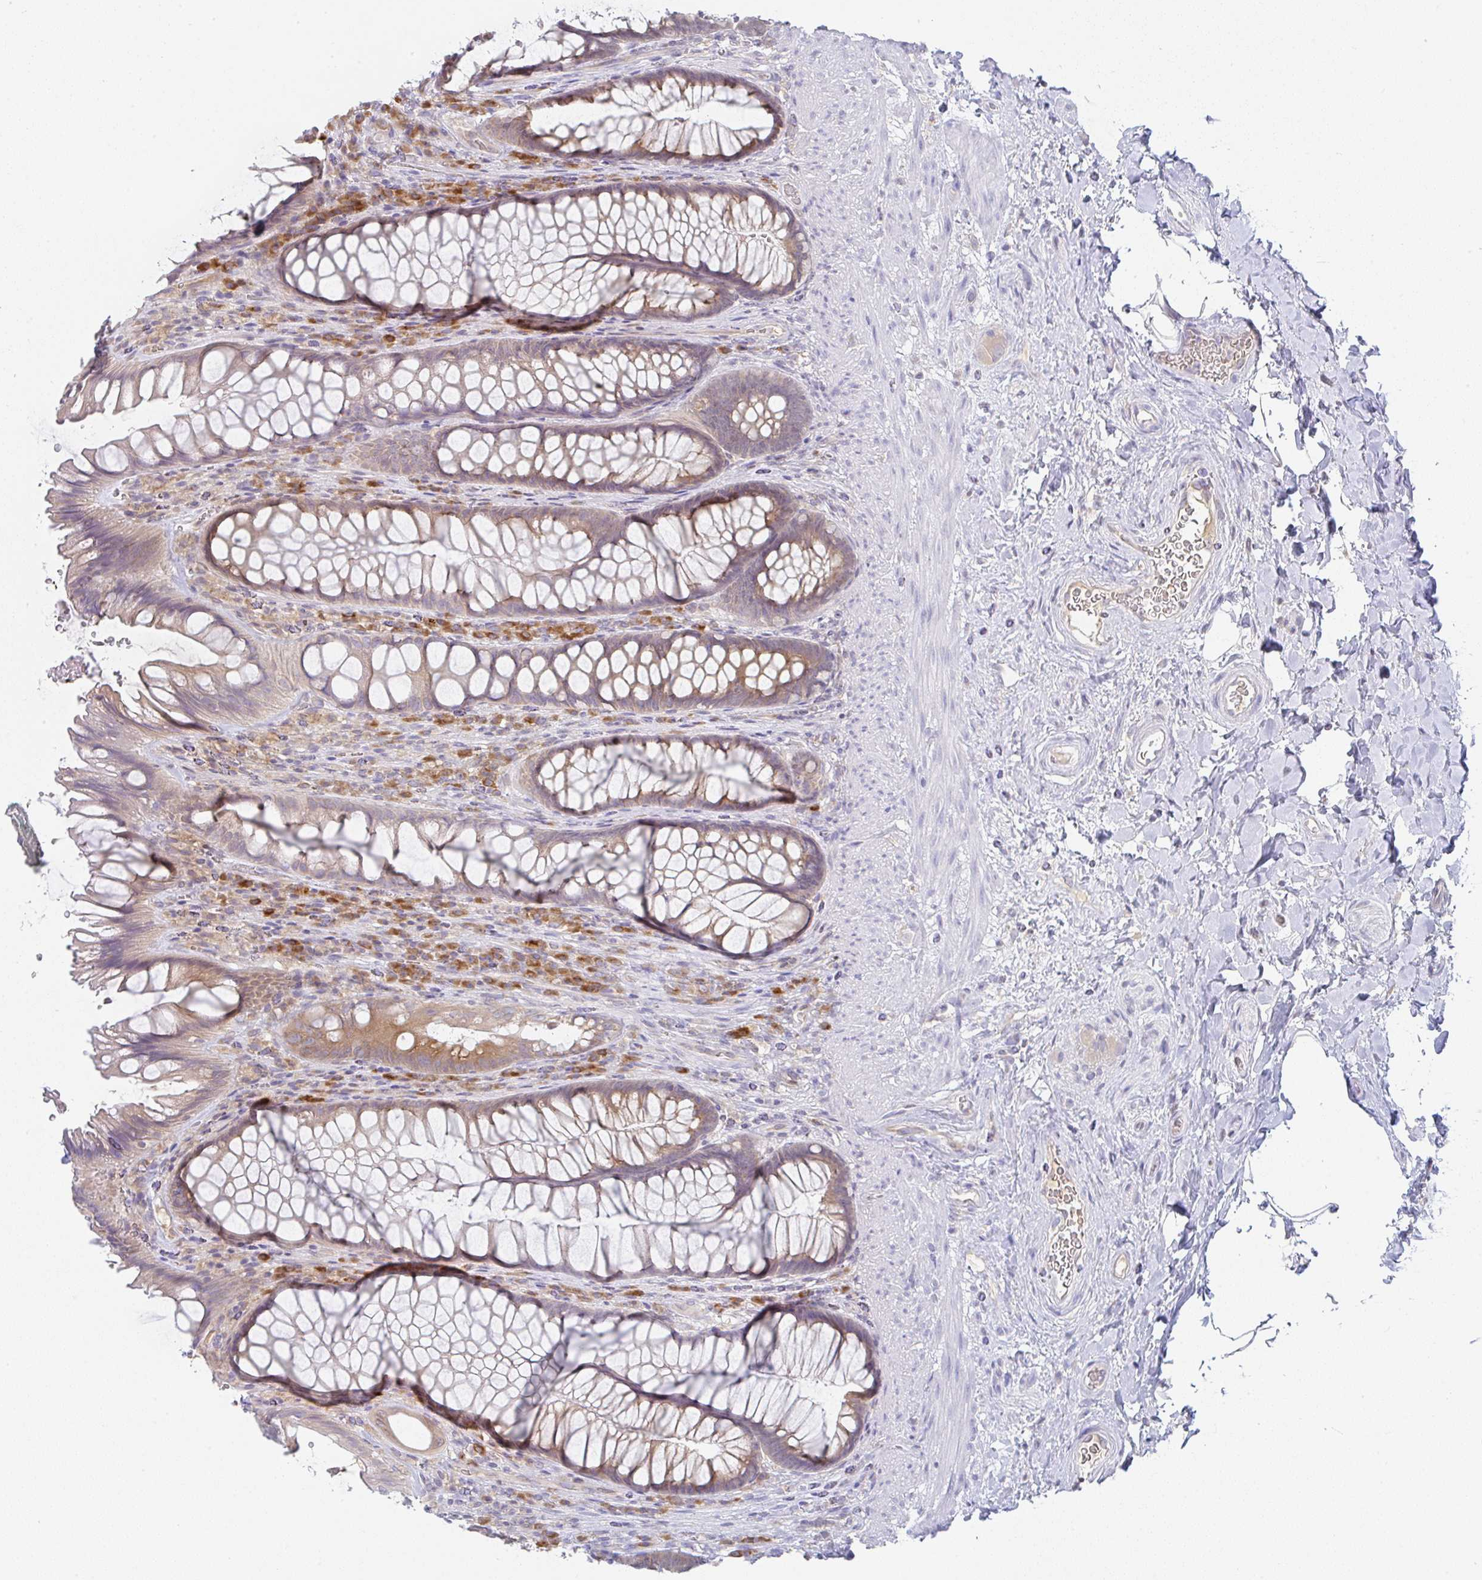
{"staining": {"intensity": "moderate", "quantity": "<25%", "location": "cytoplasmic/membranous"}, "tissue": "rectum", "cell_type": "Glandular cells", "image_type": "normal", "snomed": [{"axis": "morphology", "description": "Normal tissue, NOS"}, {"axis": "topography", "description": "Rectum"}], "caption": "Moderate cytoplasmic/membranous positivity for a protein is seen in about <25% of glandular cells of benign rectum using immunohistochemistry (IHC).", "gene": "DERL2", "patient": {"sex": "male", "age": 53}}